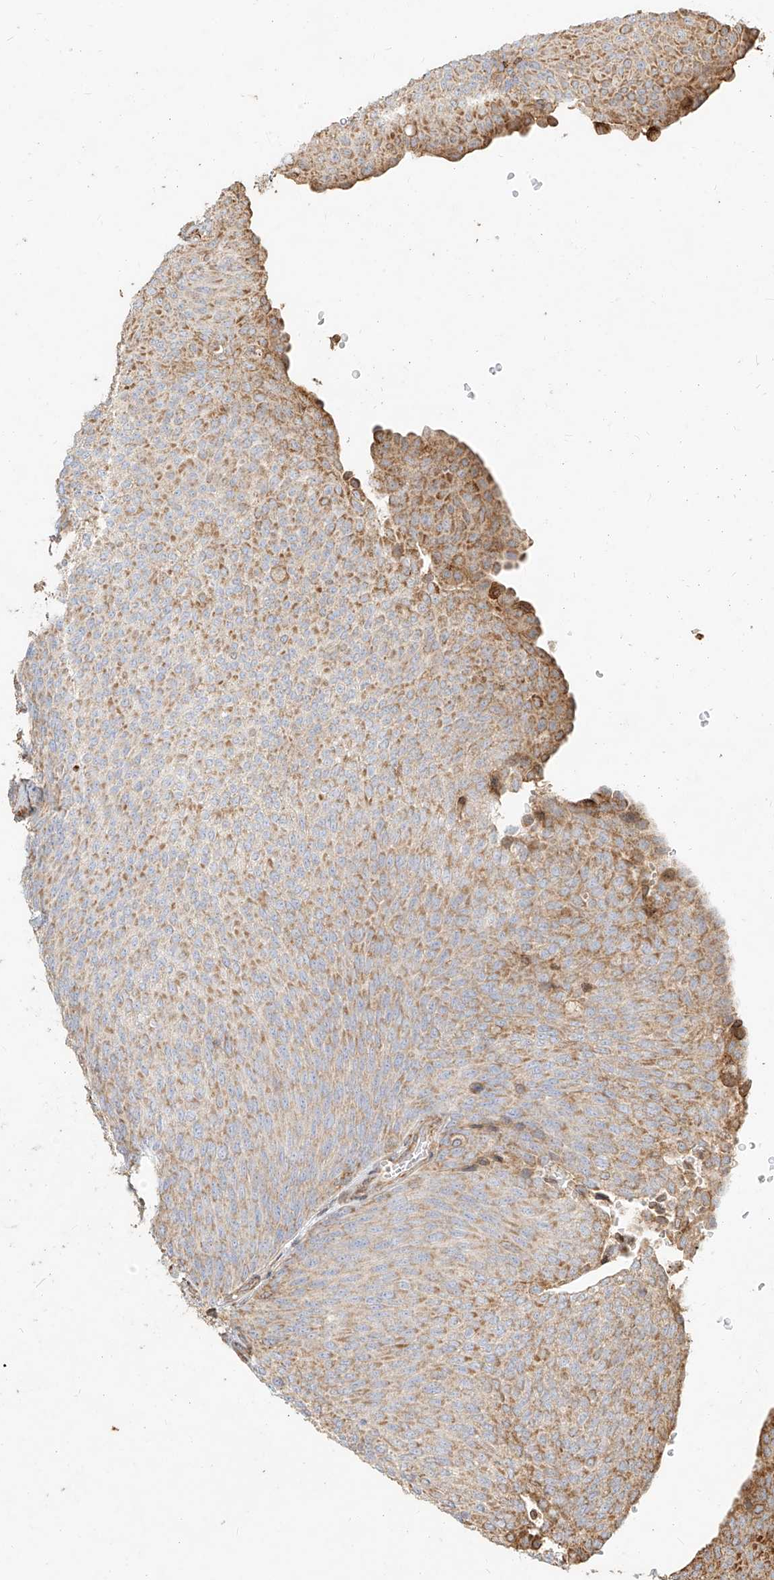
{"staining": {"intensity": "moderate", "quantity": "25%-75%", "location": "cytoplasmic/membranous"}, "tissue": "urothelial cancer", "cell_type": "Tumor cells", "image_type": "cancer", "snomed": [{"axis": "morphology", "description": "Urothelial carcinoma, Low grade"}, {"axis": "topography", "description": "Urinary bladder"}], "caption": "This micrograph demonstrates low-grade urothelial carcinoma stained with IHC to label a protein in brown. The cytoplasmic/membranous of tumor cells show moderate positivity for the protein. Nuclei are counter-stained blue.", "gene": "MTX2", "patient": {"sex": "female", "age": 79}}